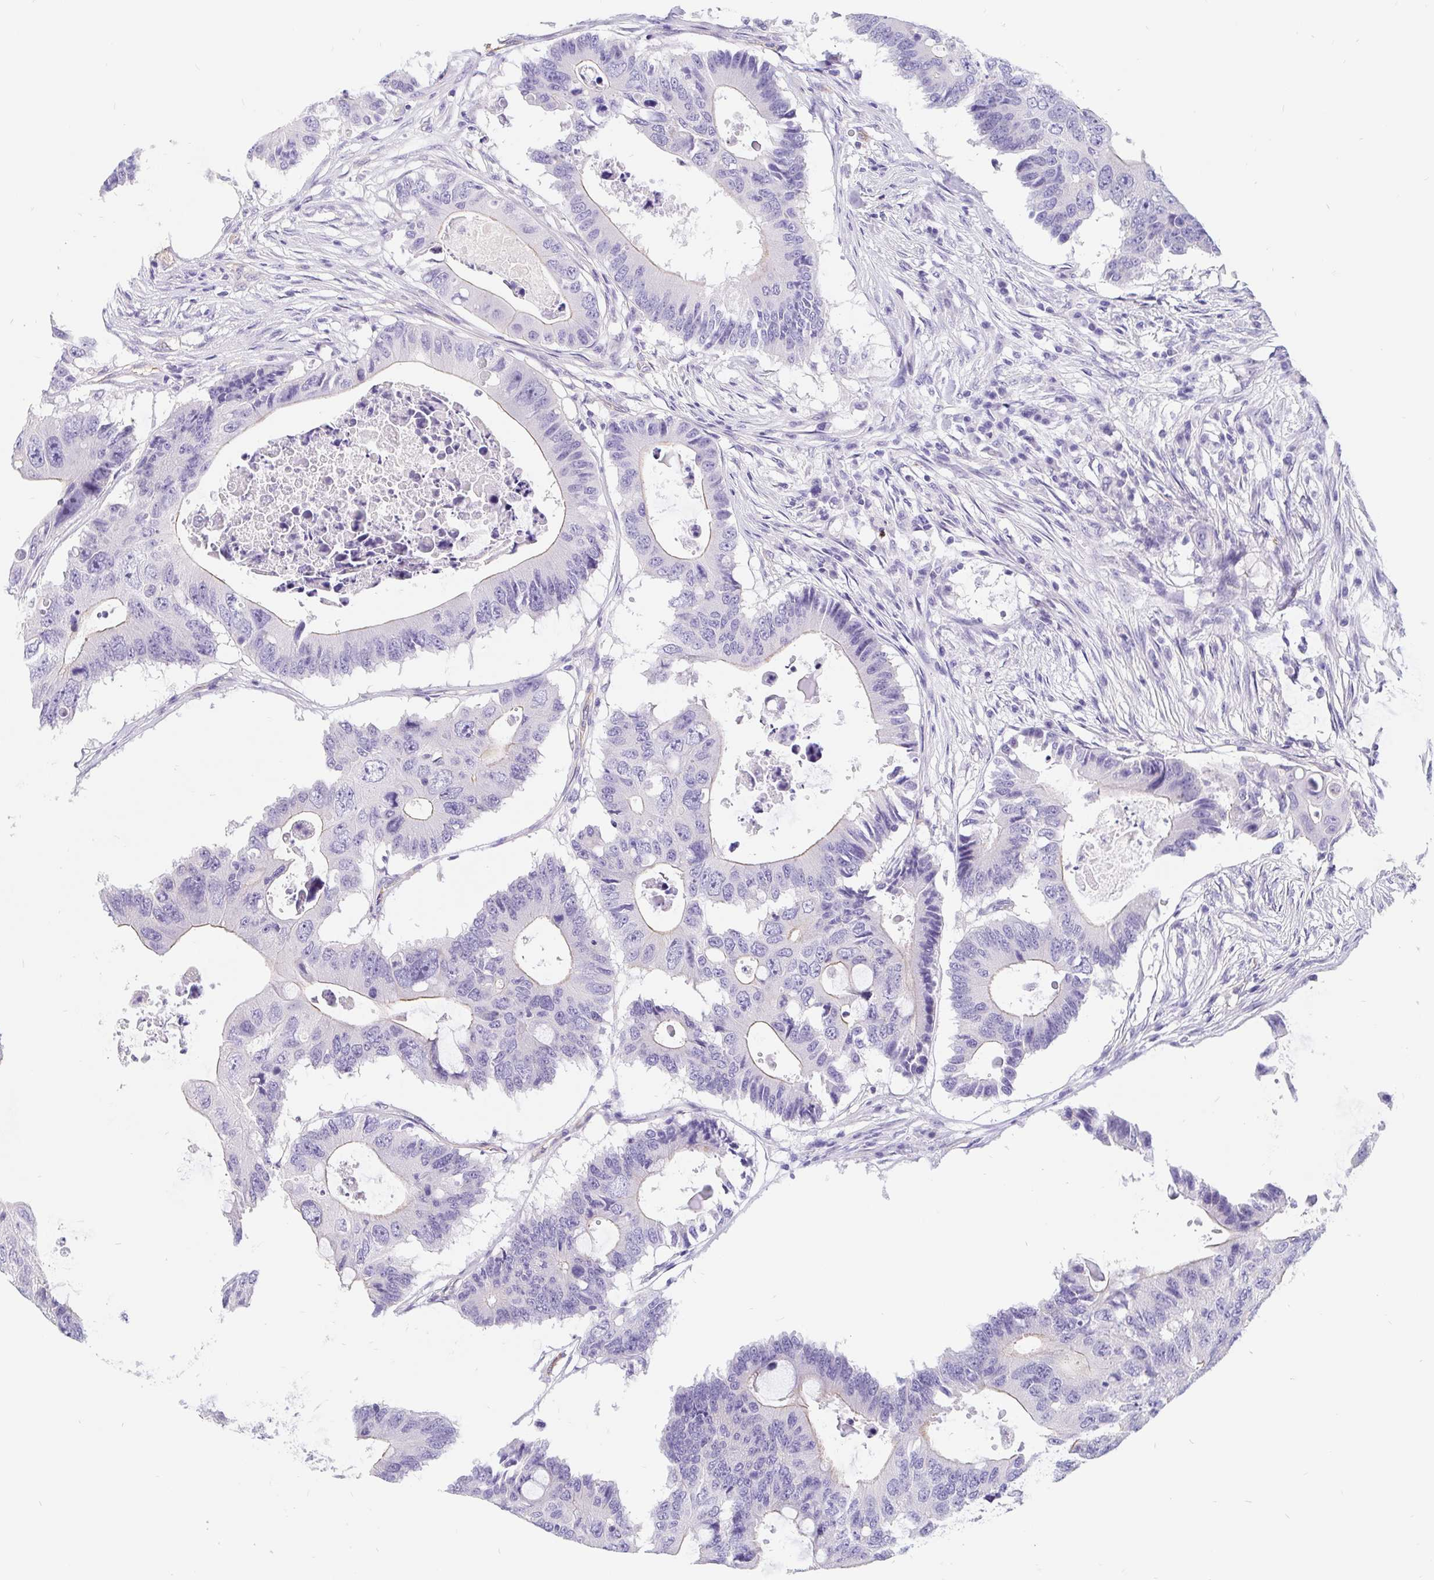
{"staining": {"intensity": "negative", "quantity": "none", "location": "none"}, "tissue": "colorectal cancer", "cell_type": "Tumor cells", "image_type": "cancer", "snomed": [{"axis": "morphology", "description": "Adenocarcinoma, NOS"}, {"axis": "topography", "description": "Colon"}], "caption": "Colorectal cancer (adenocarcinoma) was stained to show a protein in brown. There is no significant positivity in tumor cells. The staining was performed using DAB to visualize the protein expression in brown, while the nuclei were stained in blue with hematoxylin (Magnification: 20x).", "gene": "LIMCH1", "patient": {"sex": "male", "age": 71}}